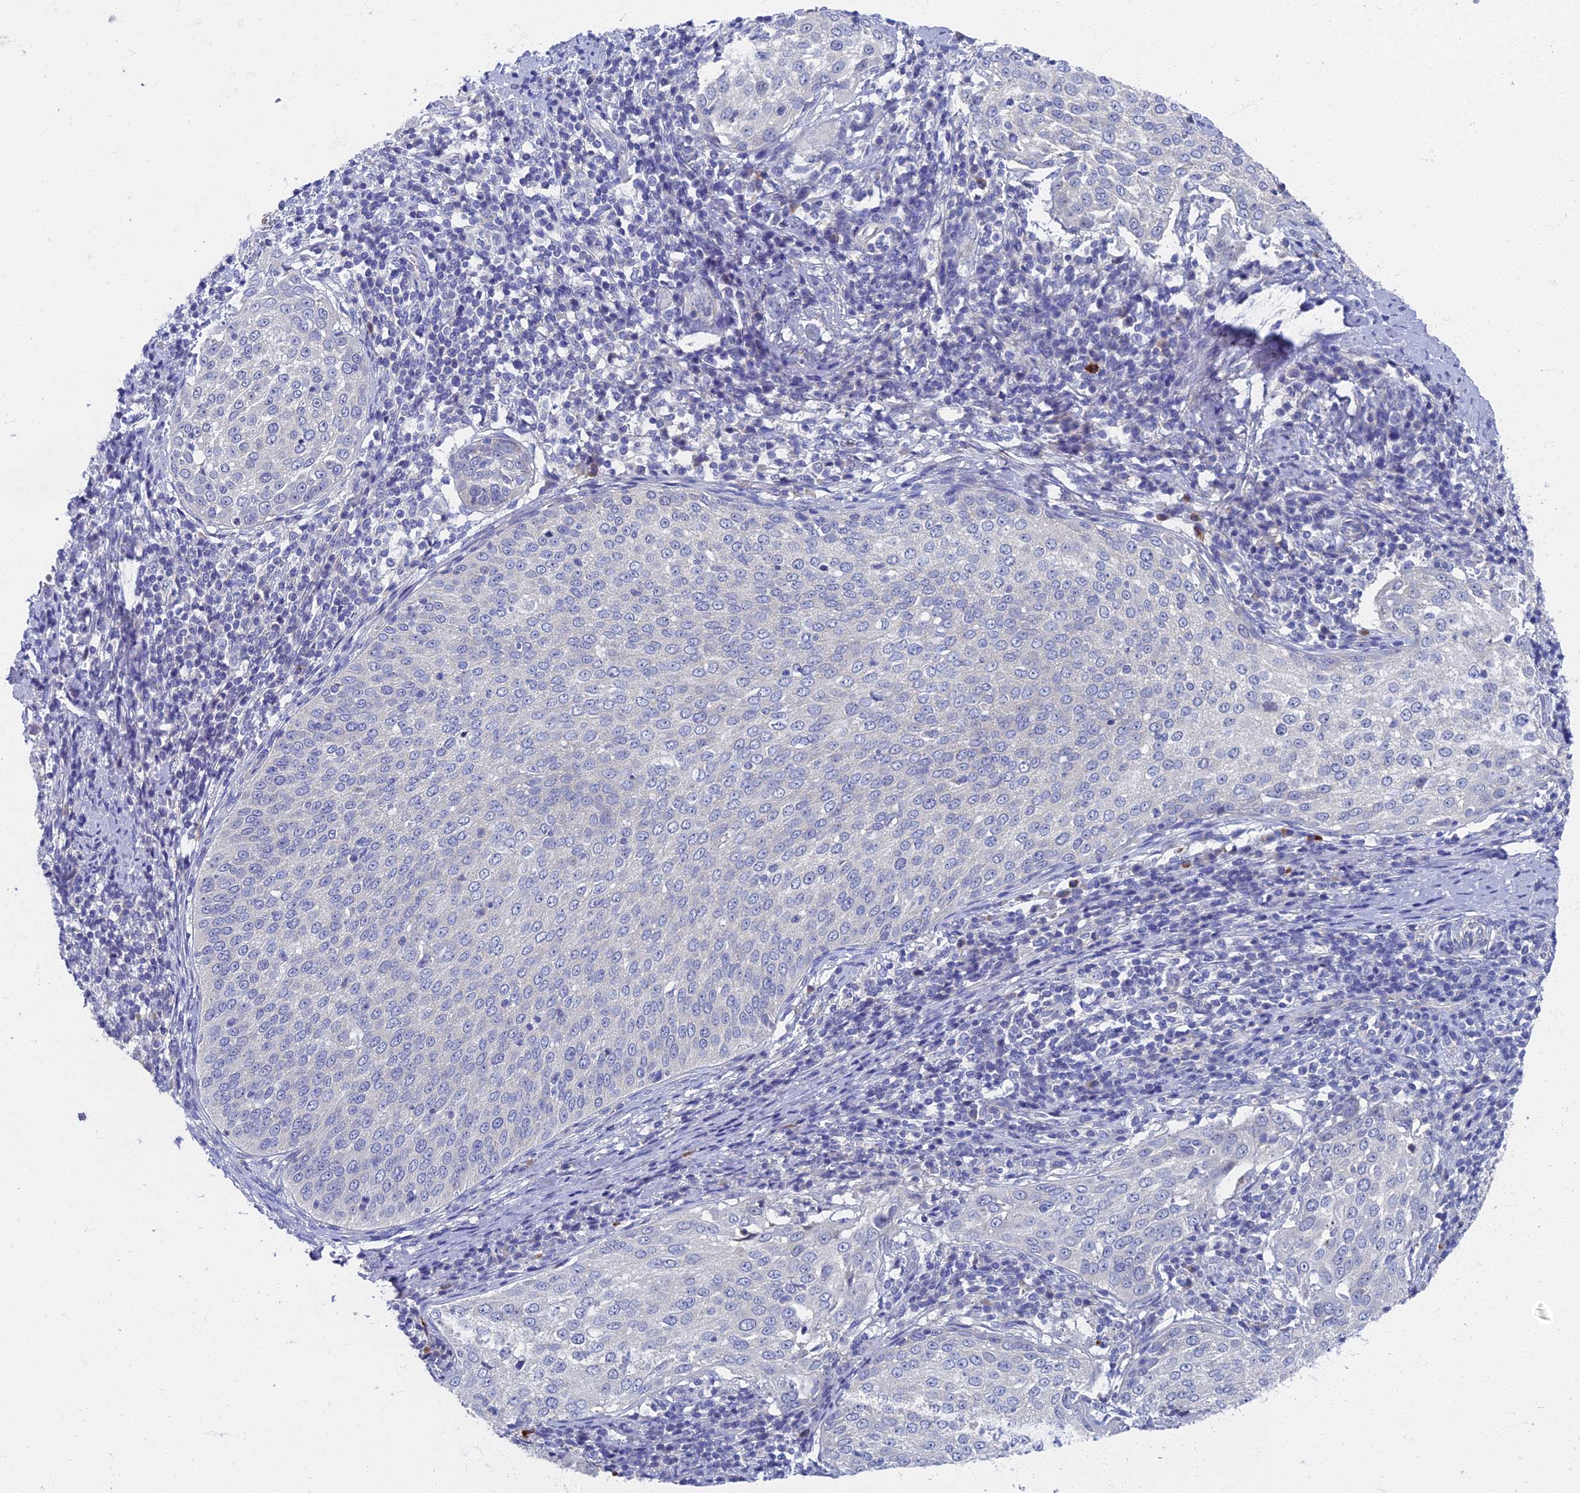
{"staining": {"intensity": "negative", "quantity": "none", "location": "none"}, "tissue": "cervical cancer", "cell_type": "Tumor cells", "image_type": "cancer", "snomed": [{"axis": "morphology", "description": "Squamous cell carcinoma, NOS"}, {"axis": "topography", "description": "Cervix"}], "caption": "Immunohistochemistry (IHC) of human cervical cancer (squamous cell carcinoma) displays no expression in tumor cells. (DAB (3,3'-diaminobenzidine) immunohistochemistry (IHC) visualized using brightfield microscopy, high magnification).", "gene": "SPIN4", "patient": {"sex": "female", "age": 57}}